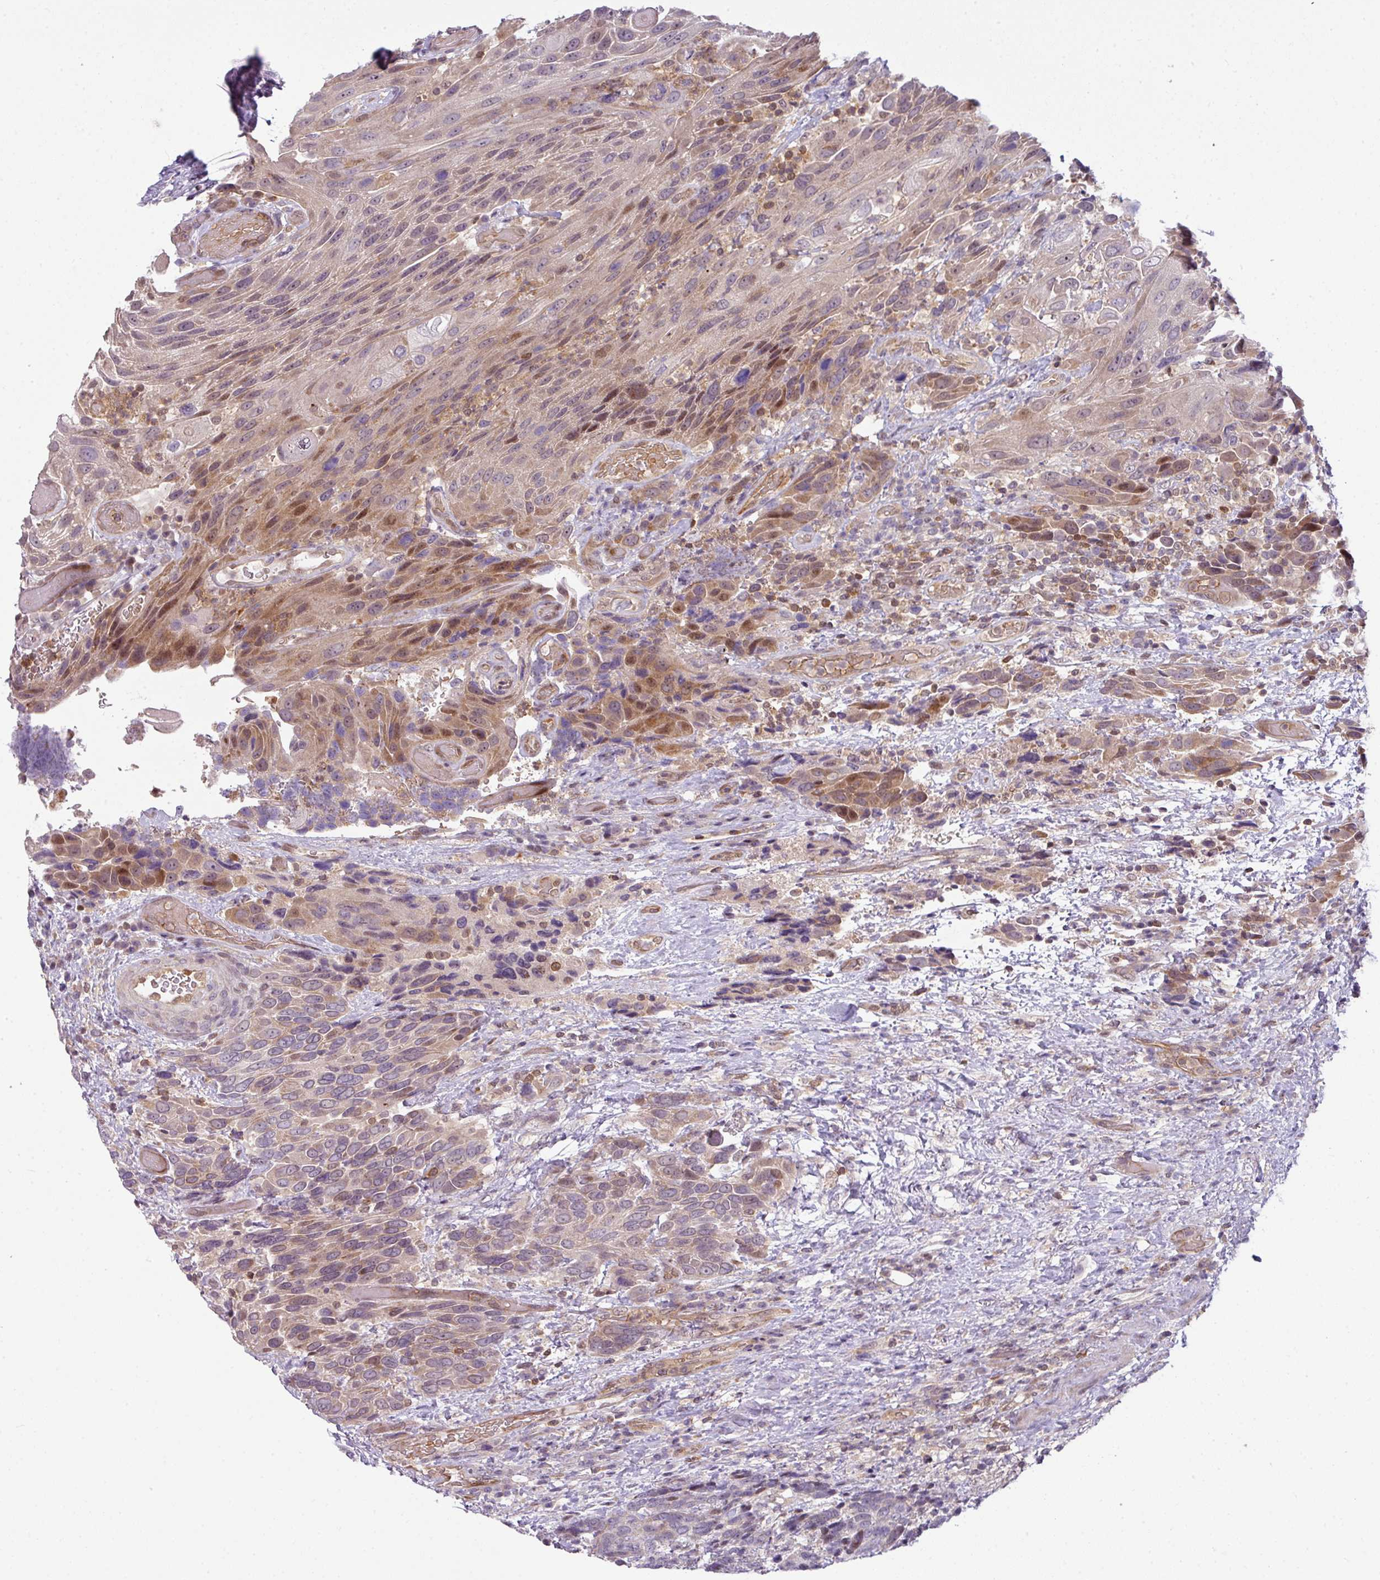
{"staining": {"intensity": "moderate", "quantity": "25%-75%", "location": "cytoplasmic/membranous,nuclear"}, "tissue": "urothelial cancer", "cell_type": "Tumor cells", "image_type": "cancer", "snomed": [{"axis": "morphology", "description": "Urothelial carcinoma, High grade"}, {"axis": "topography", "description": "Urinary bladder"}], "caption": "Approximately 25%-75% of tumor cells in urothelial carcinoma (high-grade) exhibit moderate cytoplasmic/membranous and nuclear protein positivity as visualized by brown immunohistochemical staining.", "gene": "STAT5A", "patient": {"sex": "female", "age": 70}}